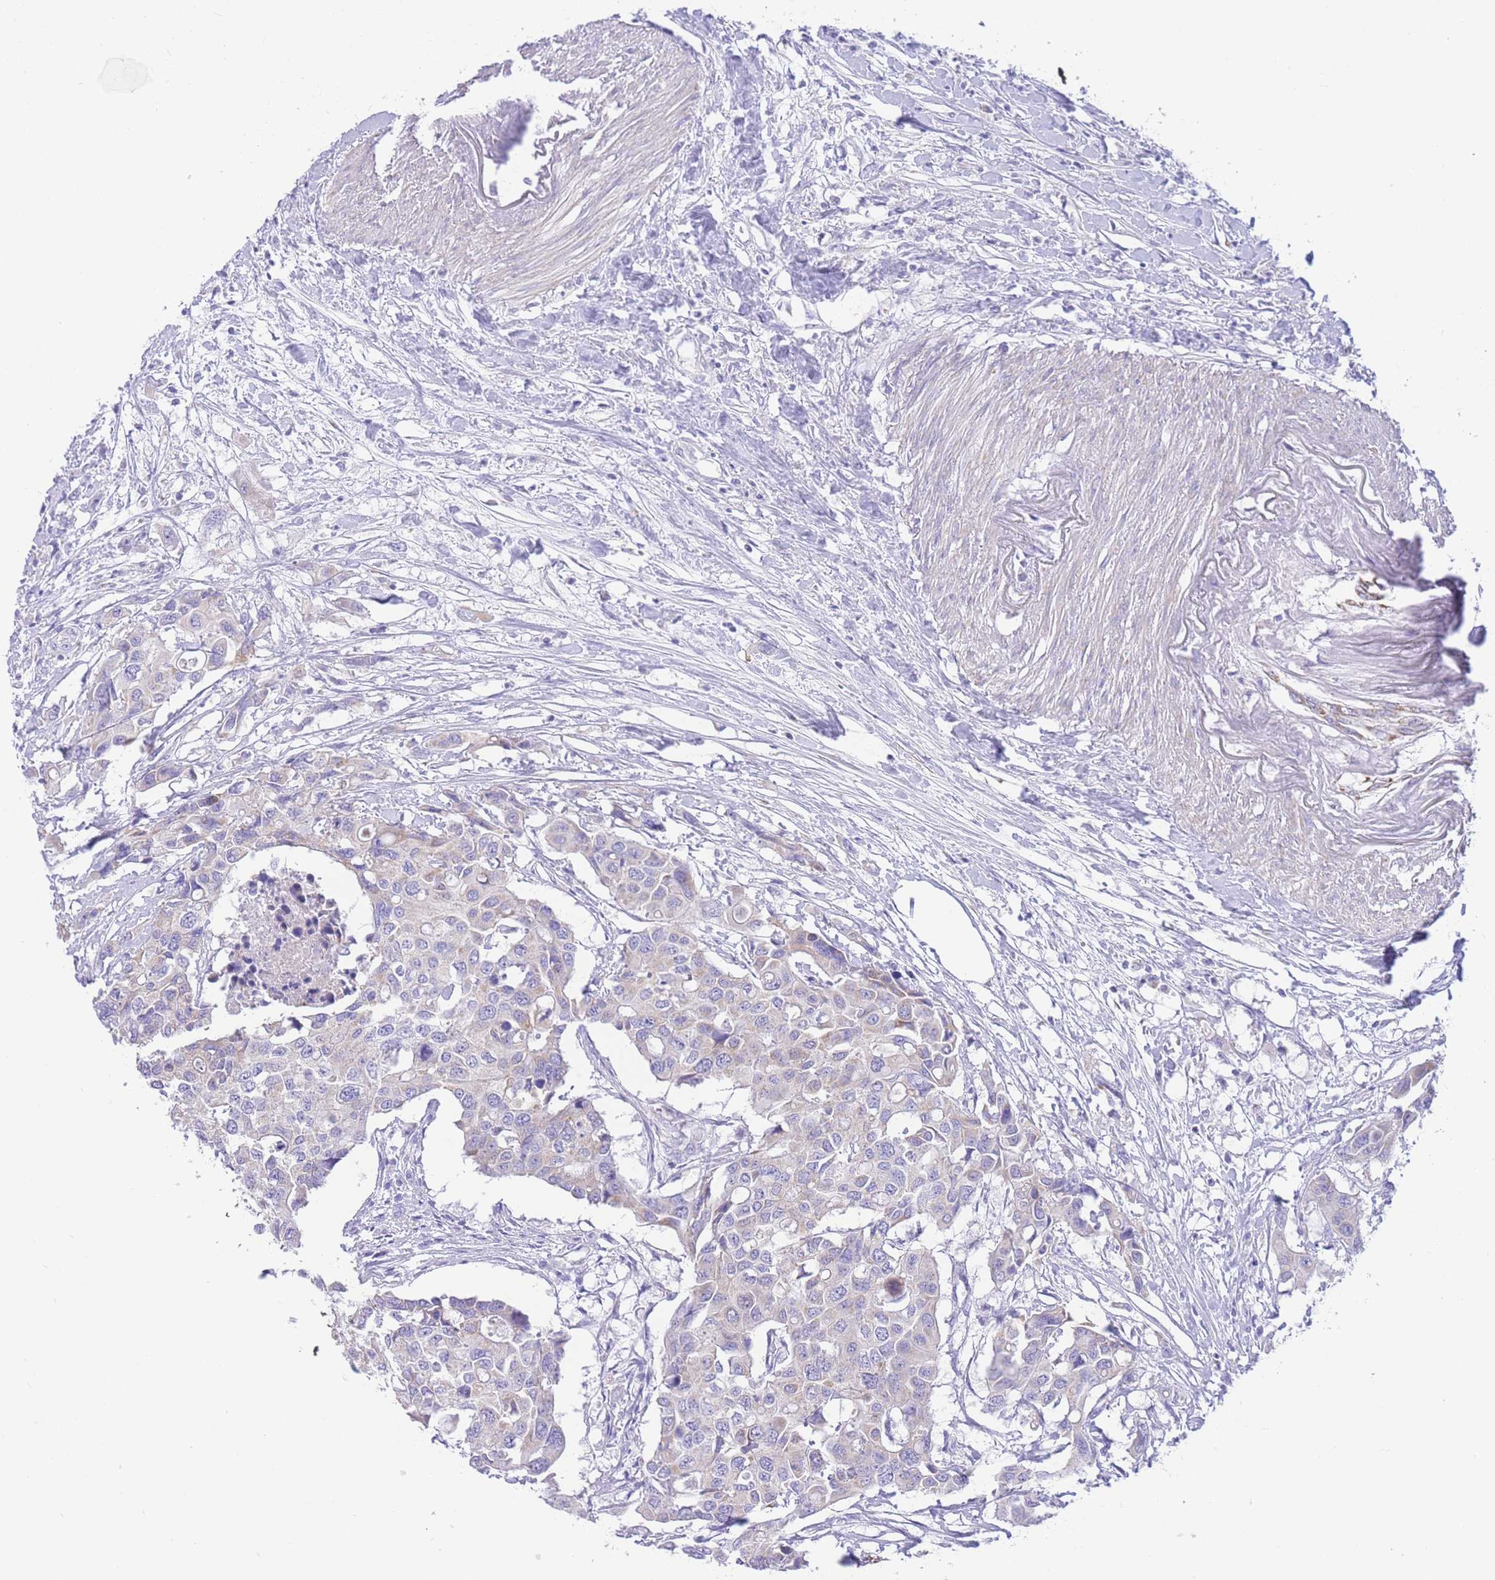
{"staining": {"intensity": "negative", "quantity": "none", "location": "none"}, "tissue": "colorectal cancer", "cell_type": "Tumor cells", "image_type": "cancer", "snomed": [{"axis": "morphology", "description": "Adenocarcinoma, NOS"}, {"axis": "topography", "description": "Colon"}], "caption": "DAB (3,3'-diaminobenzidine) immunohistochemical staining of human adenocarcinoma (colorectal) displays no significant expression in tumor cells.", "gene": "ACSM4", "patient": {"sex": "male", "age": 77}}